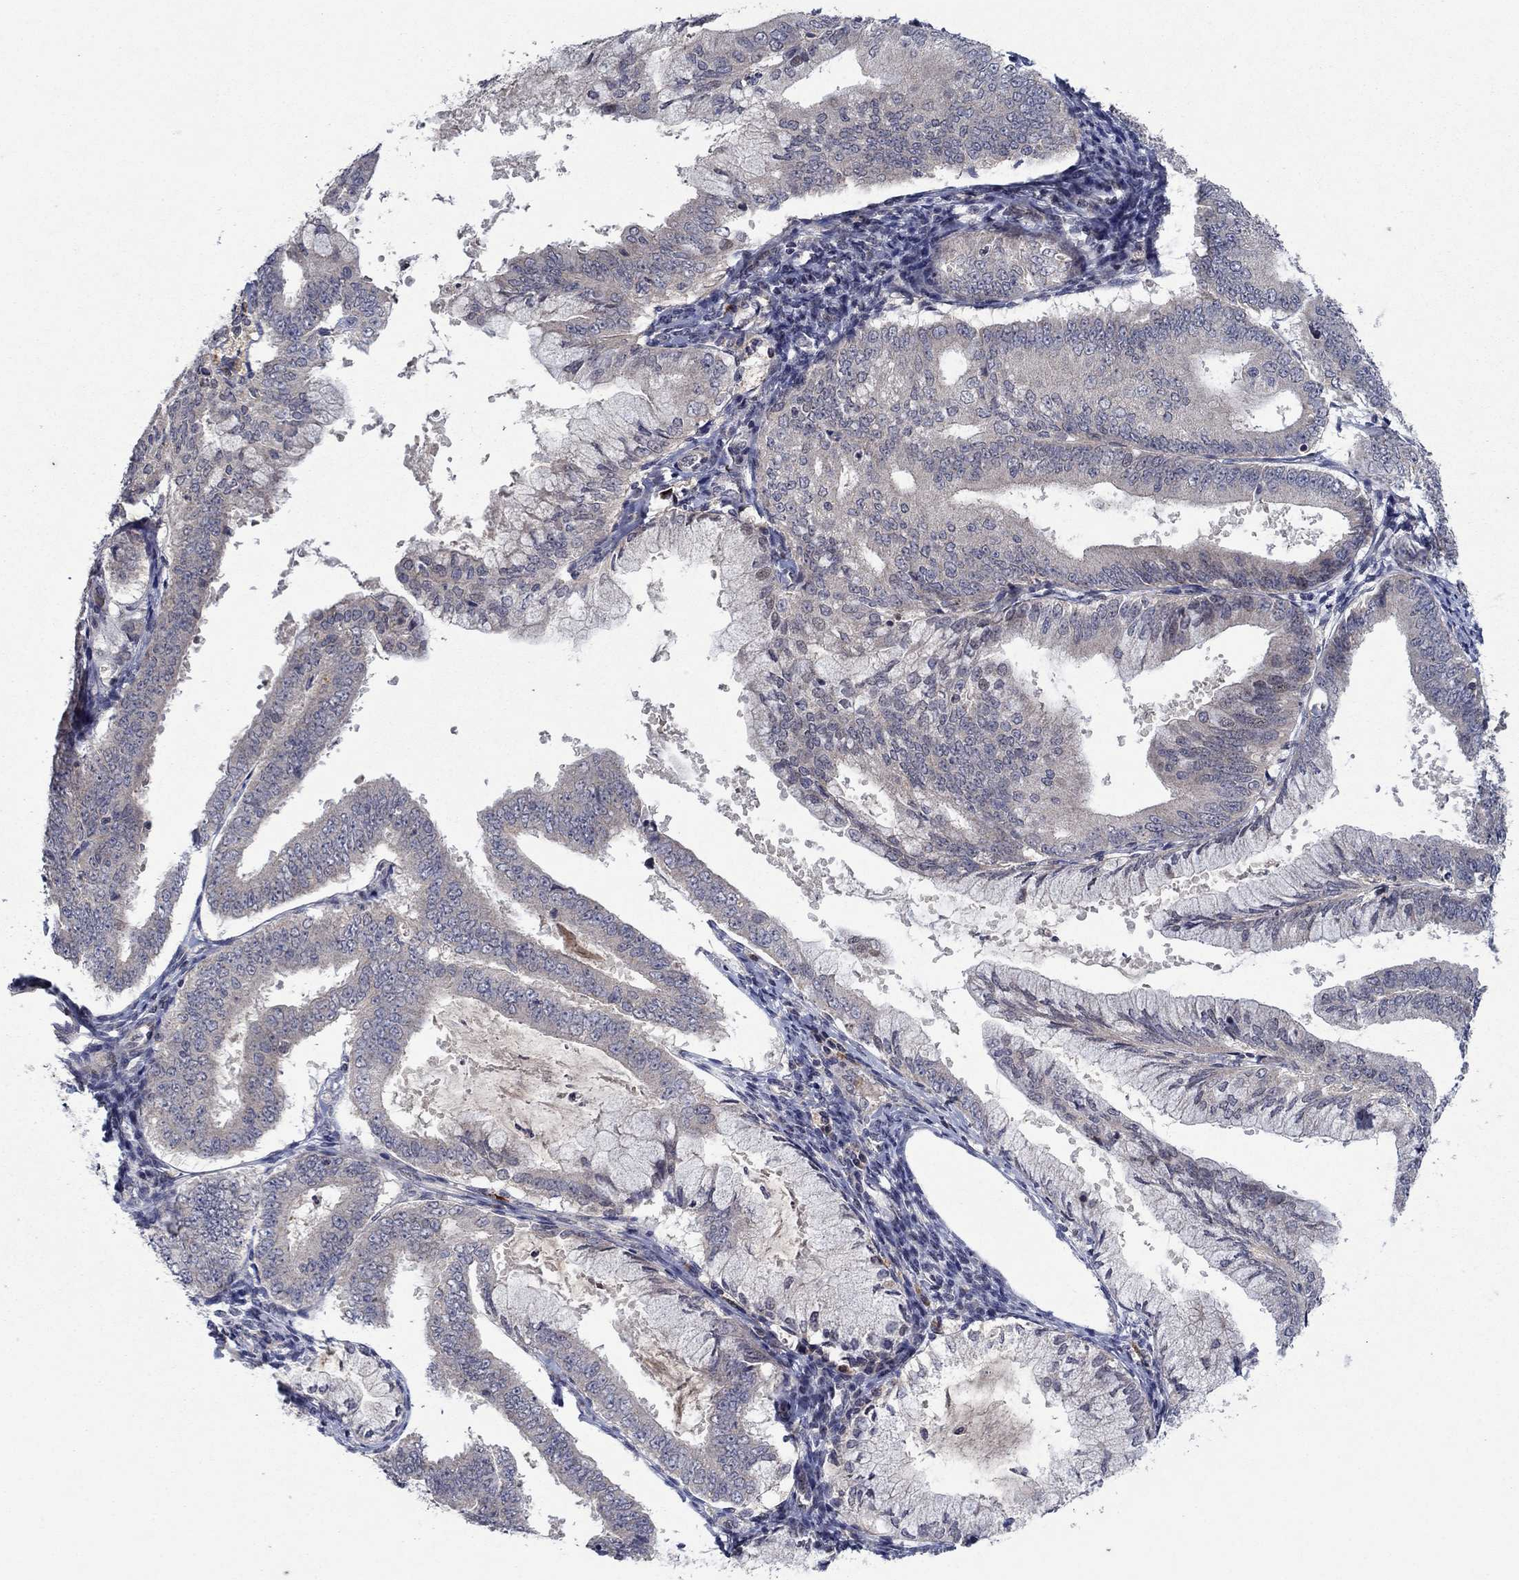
{"staining": {"intensity": "negative", "quantity": "none", "location": "none"}, "tissue": "endometrial cancer", "cell_type": "Tumor cells", "image_type": "cancer", "snomed": [{"axis": "morphology", "description": "Adenocarcinoma, NOS"}, {"axis": "topography", "description": "Endometrium"}], "caption": "Human adenocarcinoma (endometrial) stained for a protein using immunohistochemistry (IHC) displays no expression in tumor cells.", "gene": "IL4", "patient": {"sex": "female", "age": 63}}